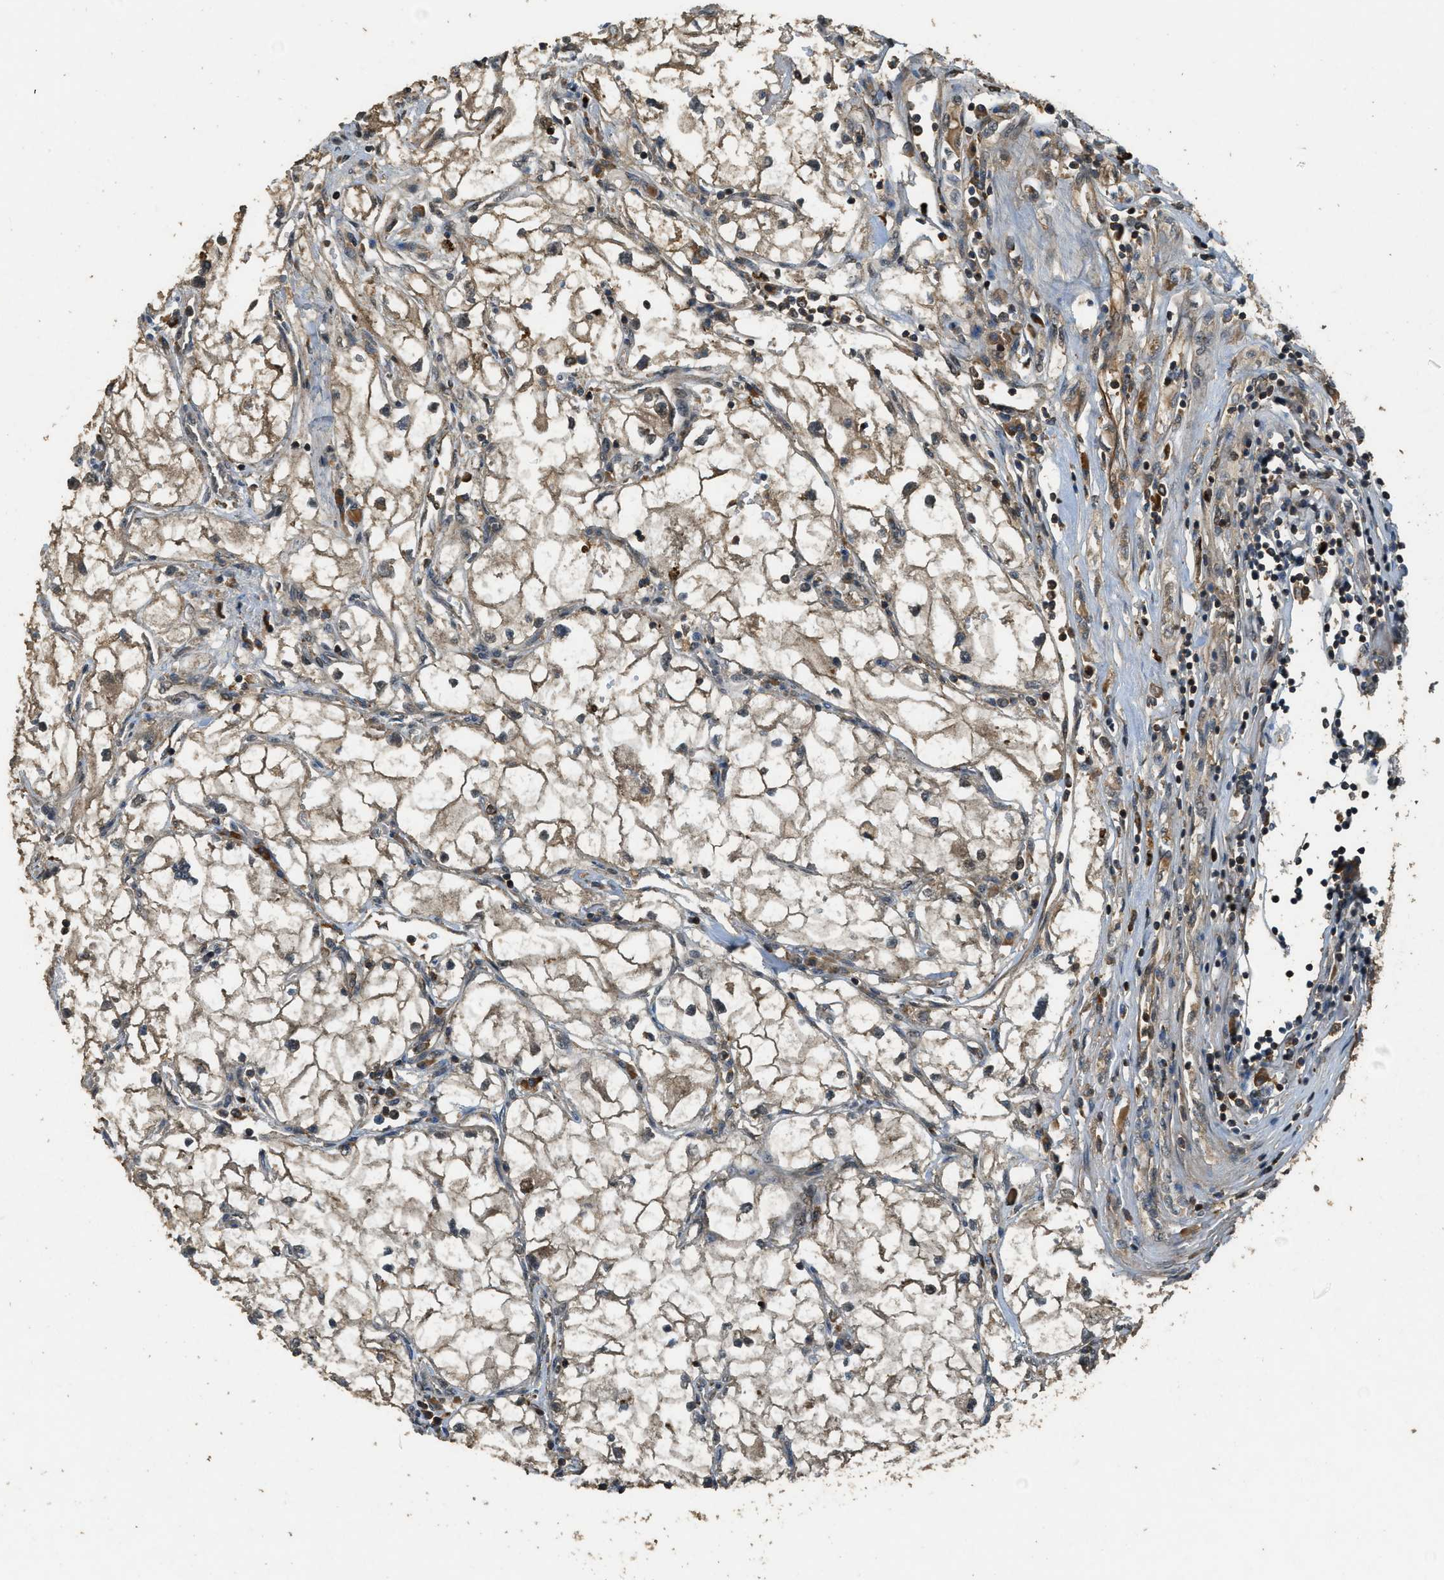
{"staining": {"intensity": "weak", "quantity": ">75%", "location": "cytoplasmic/membranous"}, "tissue": "renal cancer", "cell_type": "Tumor cells", "image_type": "cancer", "snomed": [{"axis": "morphology", "description": "Adenocarcinoma, NOS"}, {"axis": "topography", "description": "Kidney"}], "caption": "Immunohistochemical staining of adenocarcinoma (renal) exhibits low levels of weak cytoplasmic/membranous protein expression in about >75% of tumor cells. The staining is performed using DAB brown chromogen to label protein expression. The nuclei are counter-stained blue using hematoxylin.", "gene": "PPP6R3", "patient": {"sex": "female", "age": 70}}